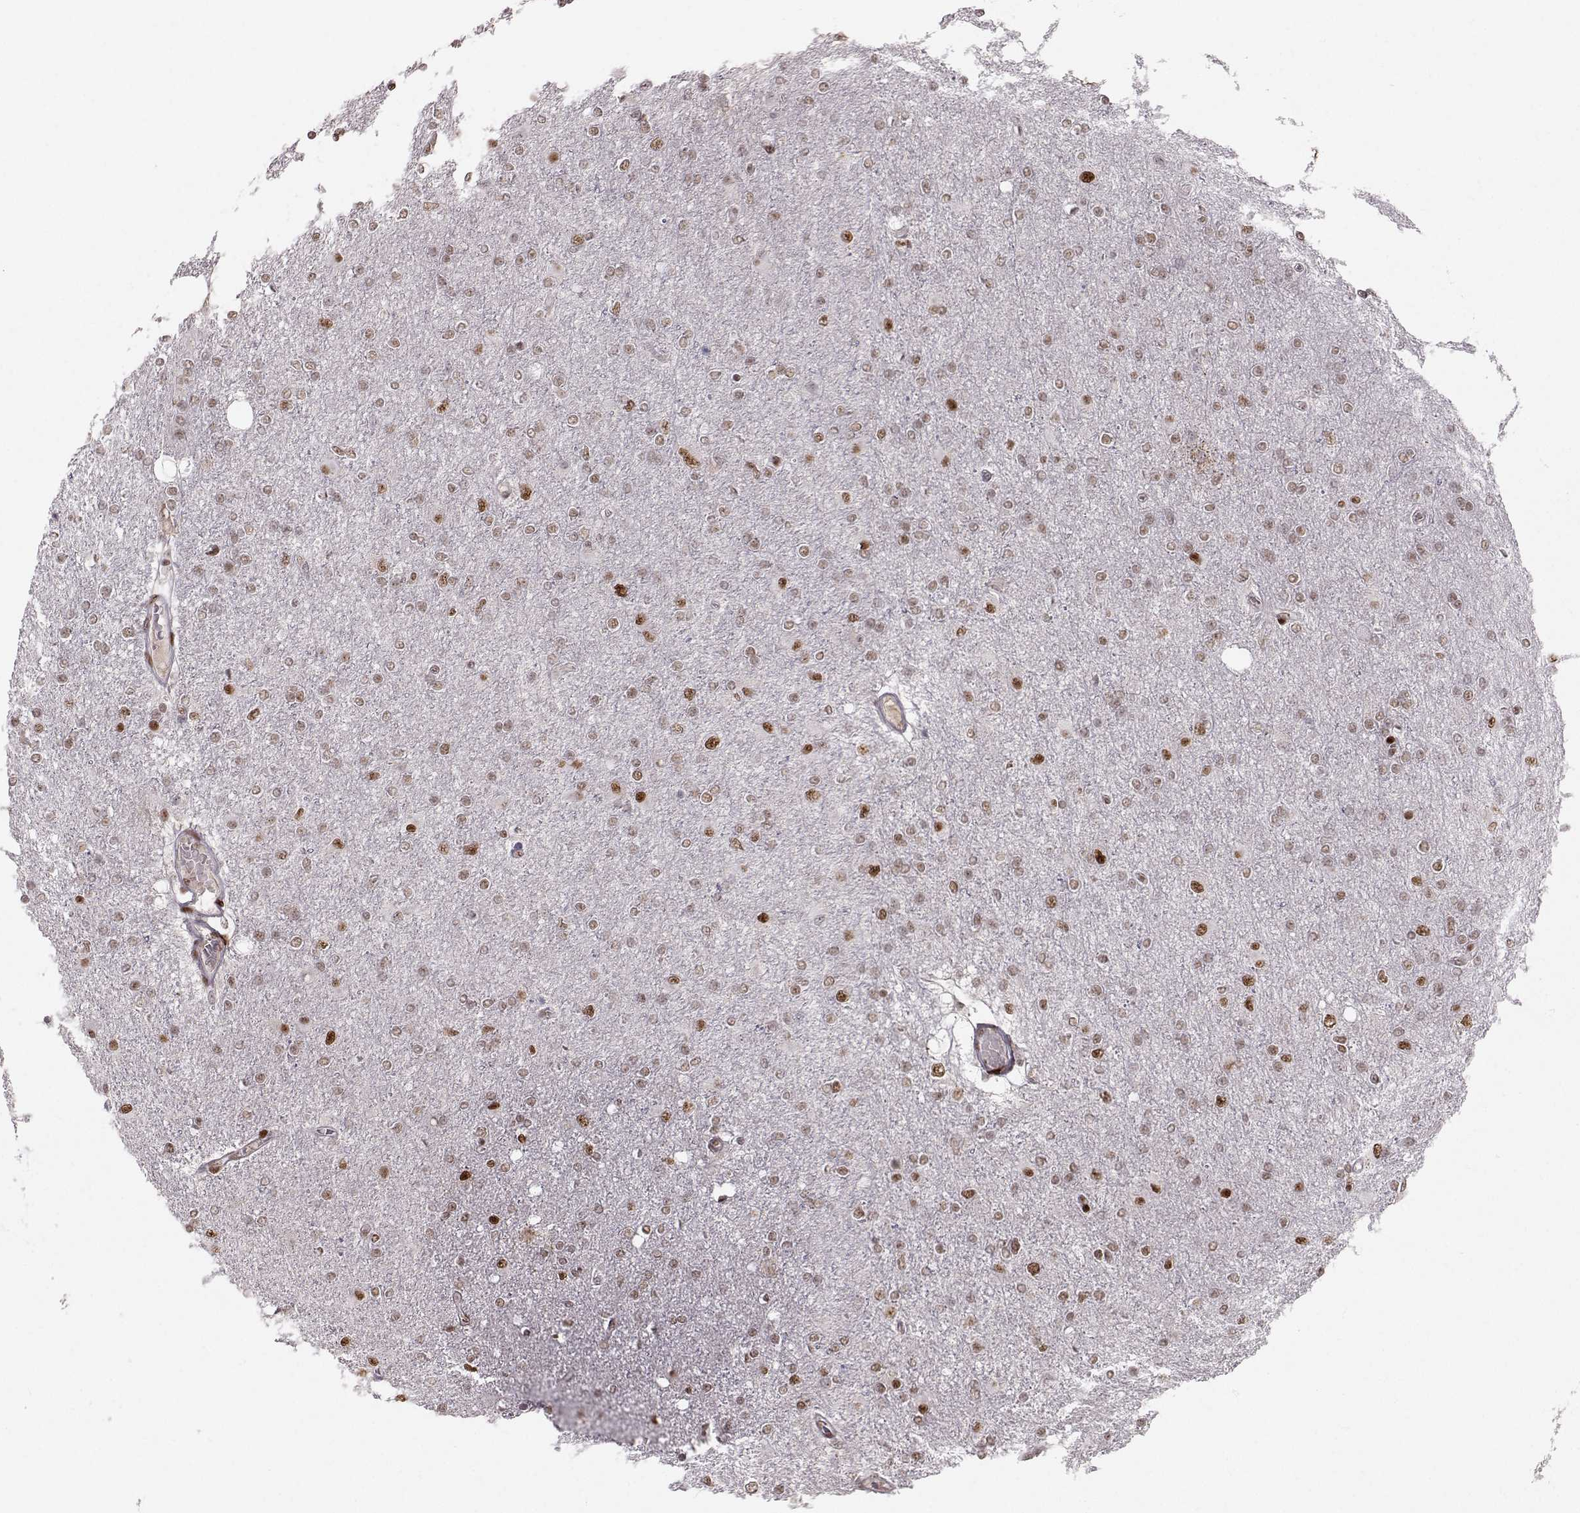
{"staining": {"intensity": "moderate", "quantity": "<25%", "location": "nuclear"}, "tissue": "glioma", "cell_type": "Tumor cells", "image_type": "cancer", "snomed": [{"axis": "morphology", "description": "Glioma, malignant, High grade"}, {"axis": "topography", "description": "Cerebral cortex"}], "caption": "This is an image of immunohistochemistry staining of malignant glioma (high-grade), which shows moderate expression in the nuclear of tumor cells.", "gene": "SNAPC2", "patient": {"sex": "male", "age": 70}}